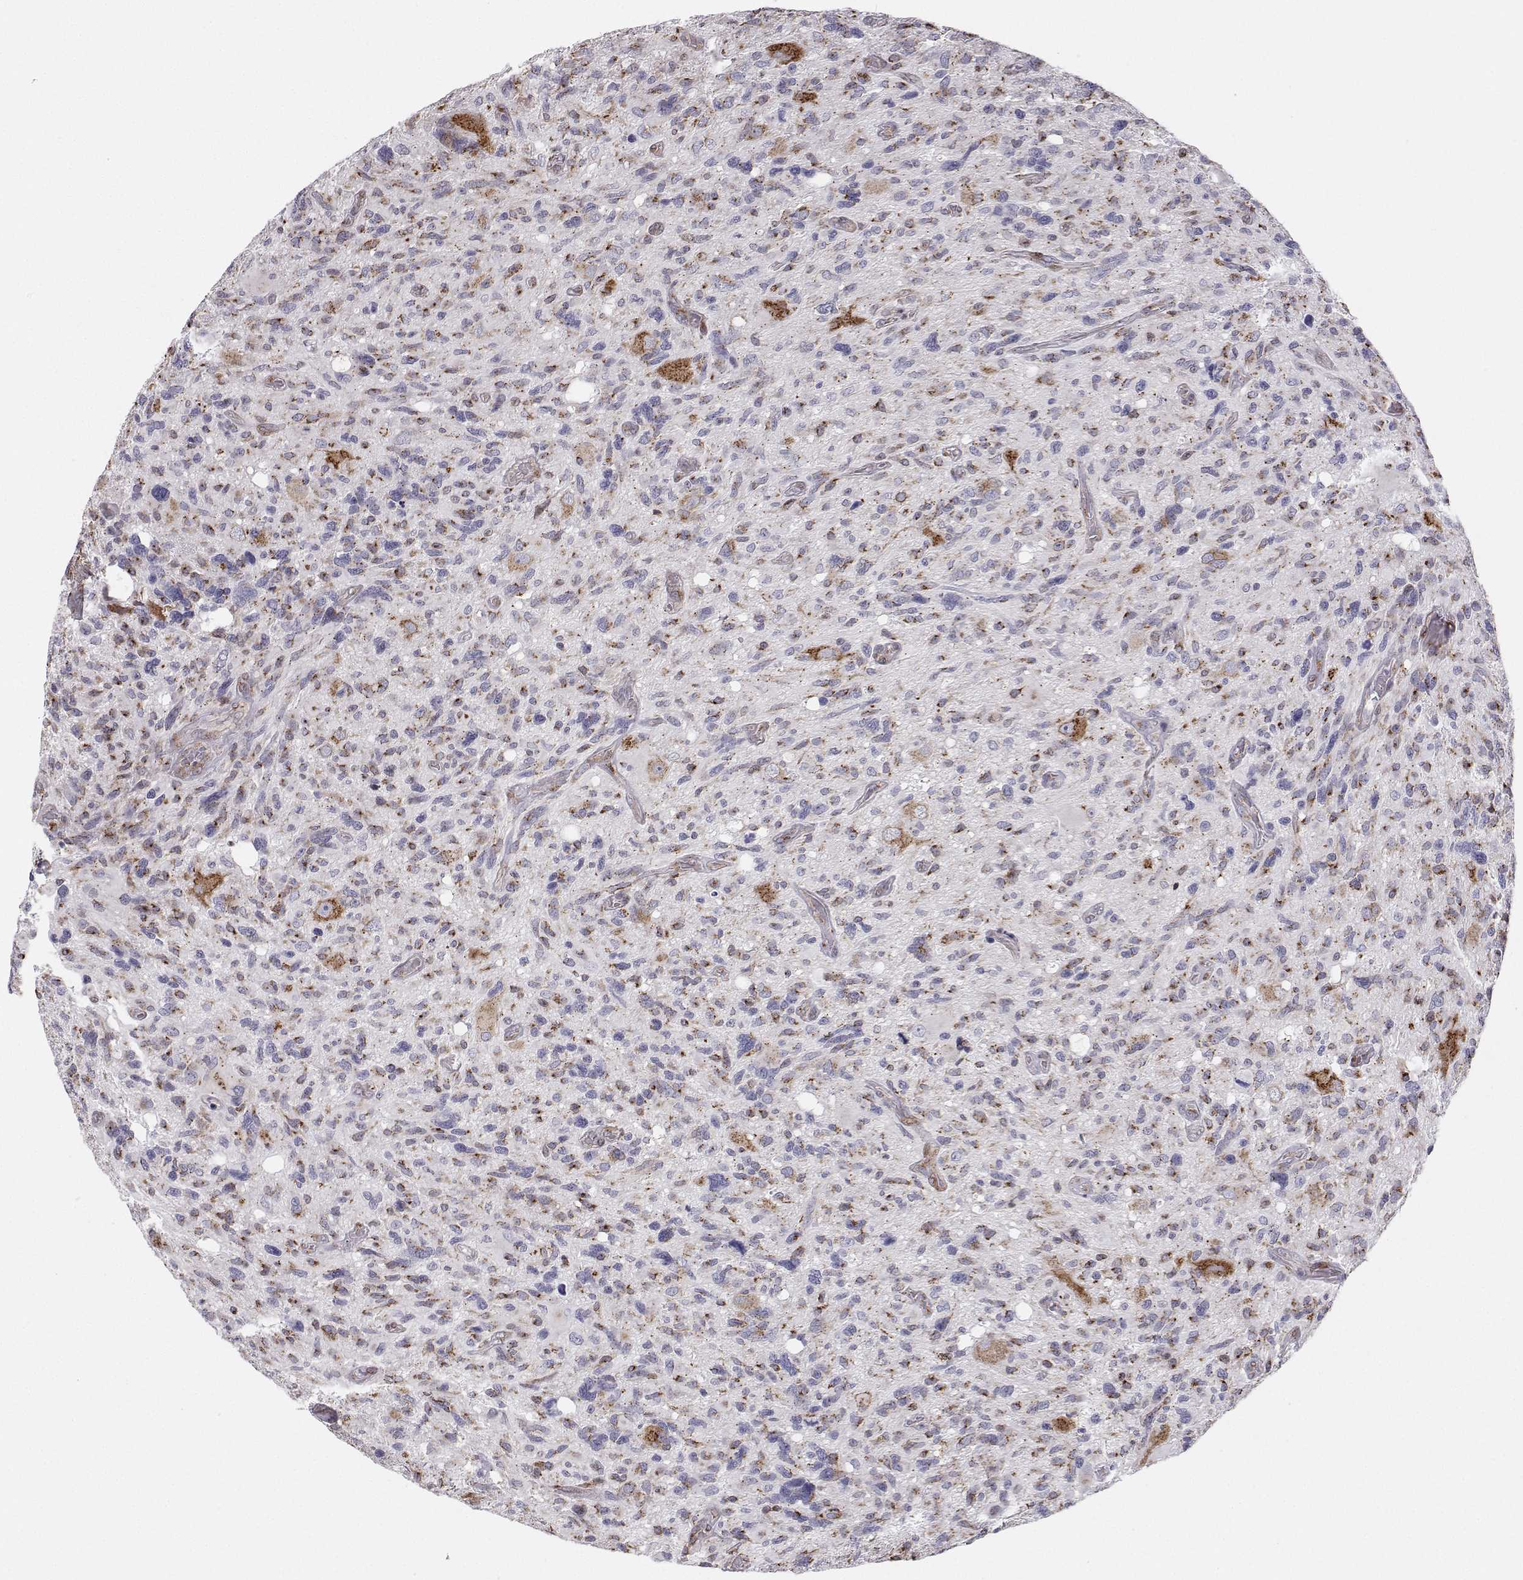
{"staining": {"intensity": "moderate", "quantity": "<25%", "location": "cytoplasmic/membranous"}, "tissue": "glioma", "cell_type": "Tumor cells", "image_type": "cancer", "snomed": [{"axis": "morphology", "description": "Glioma, malignant, High grade"}, {"axis": "topography", "description": "Brain"}], "caption": "This is a photomicrograph of immunohistochemistry (IHC) staining of glioma, which shows moderate expression in the cytoplasmic/membranous of tumor cells.", "gene": "STARD13", "patient": {"sex": "male", "age": 49}}